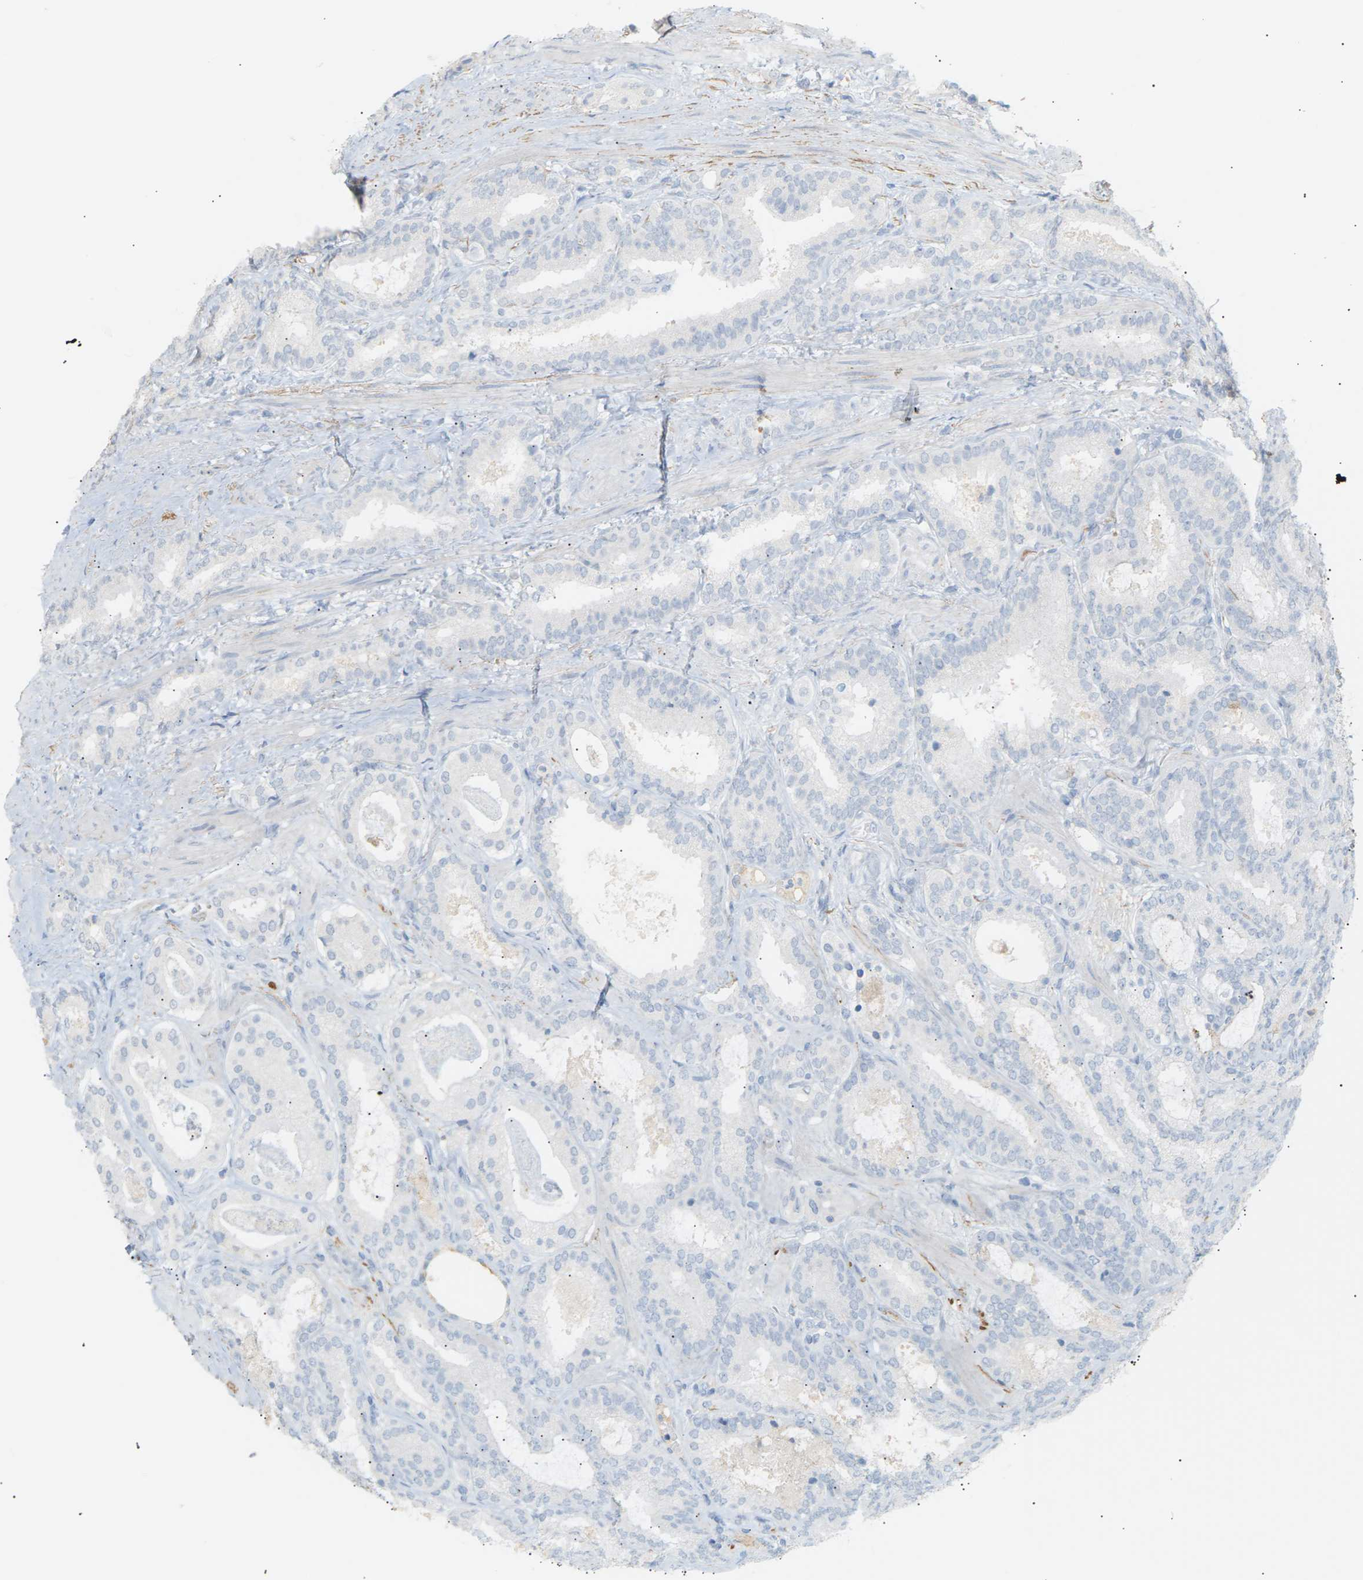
{"staining": {"intensity": "negative", "quantity": "none", "location": "none"}, "tissue": "prostate cancer", "cell_type": "Tumor cells", "image_type": "cancer", "snomed": [{"axis": "morphology", "description": "Adenocarcinoma, Low grade"}, {"axis": "topography", "description": "Prostate"}], "caption": "Tumor cells show no significant expression in prostate cancer (low-grade adenocarcinoma).", "gene": "CLU", "patient": {"sex": "male", "age": 69}}